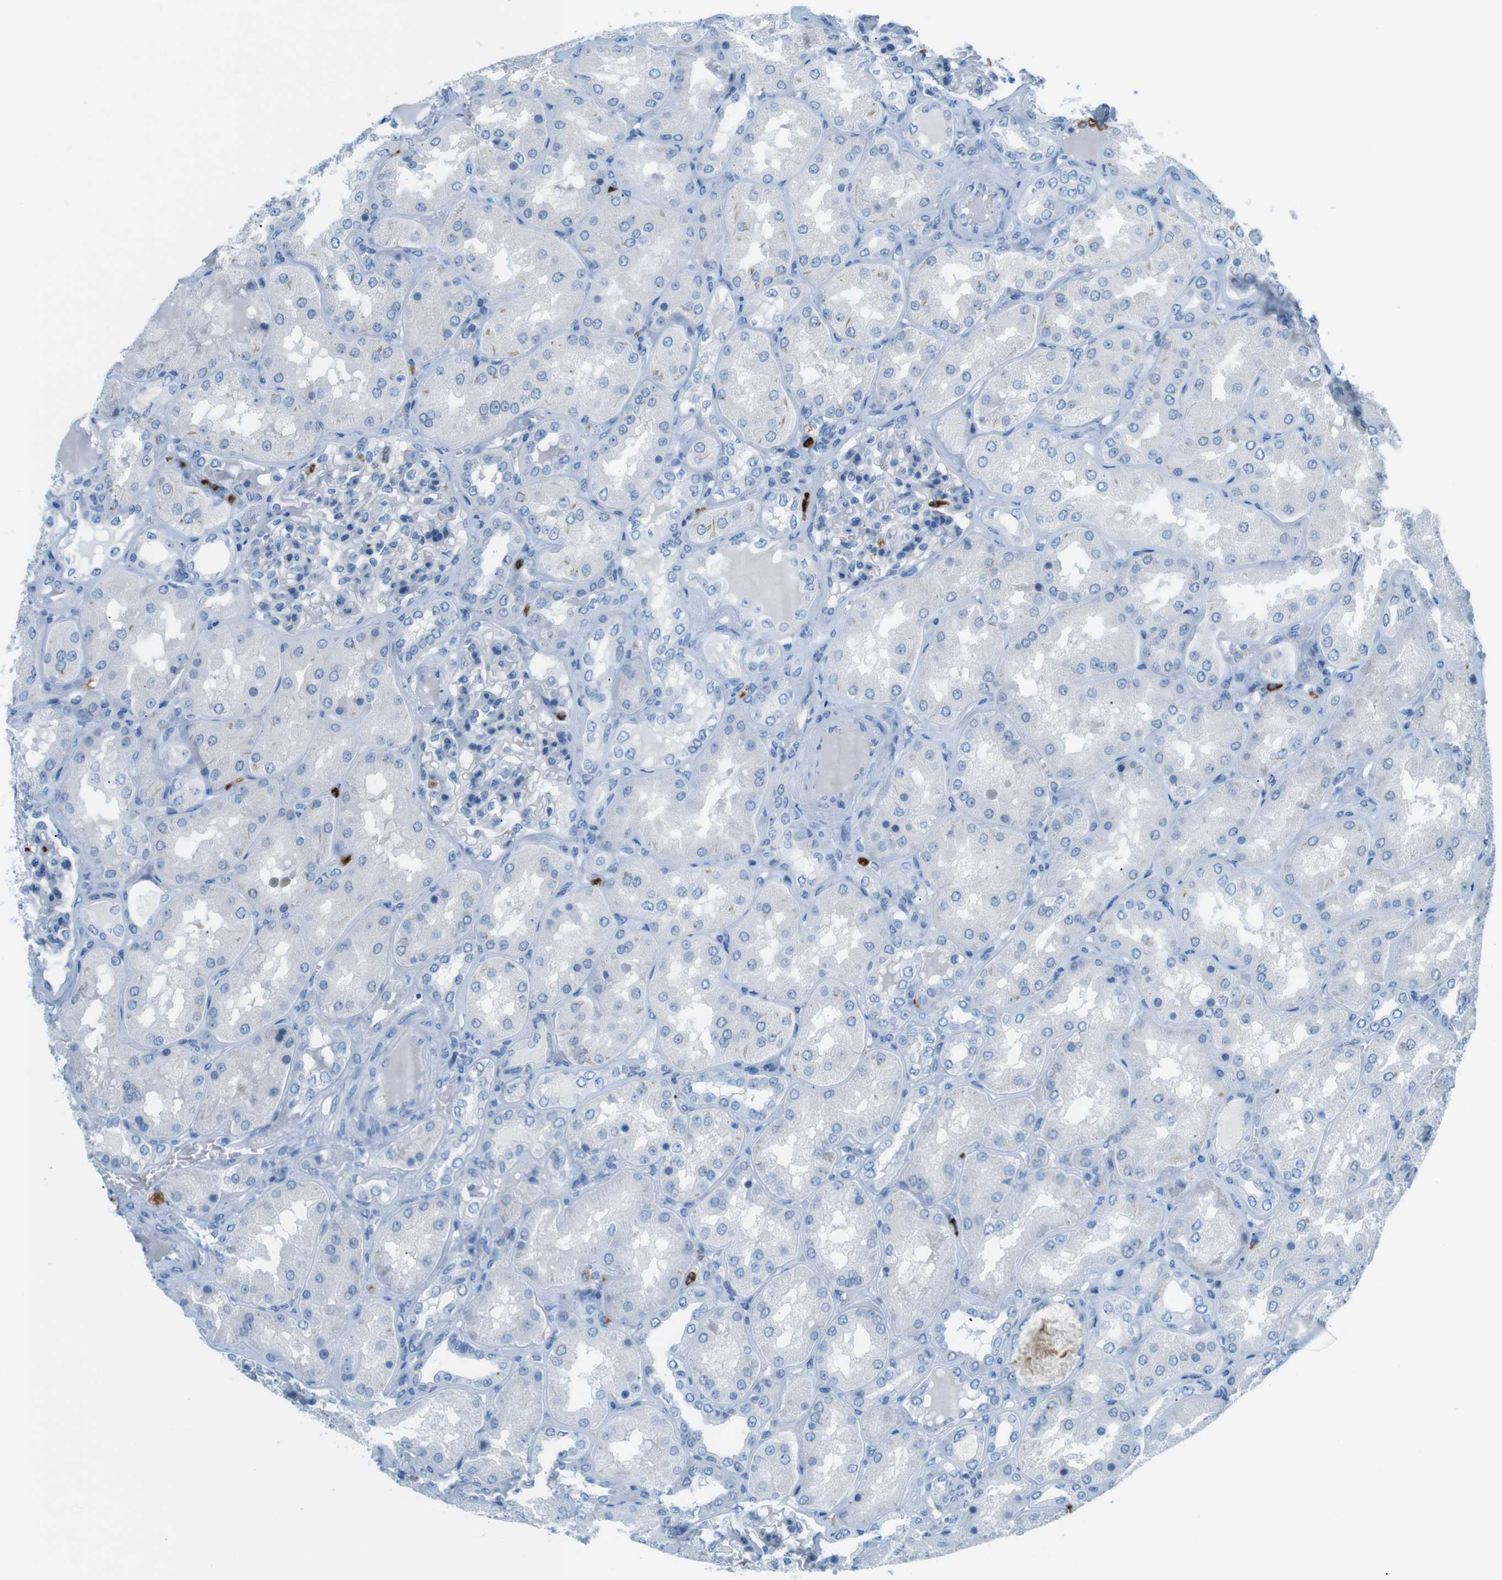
{"staining": {"intensity": "negative", "quantity": "none", "location": "none"}, "tissue": "kidney", "cell_type": "Cells in glomeruli", "image_type": "normal", "snomed": [{"axis": "morphology", "description": "Normal tissue, NOS"}, {"axis": "topography", "description": "Kidney"}], "caption": "IHC photomicrograph of unremarkable human kidney stained for a protein (brown), which demonstrates no positivity in cells in glomeruli.", "gene": "MCEMP1", "patient": {"sex": "female", "age": 56}}